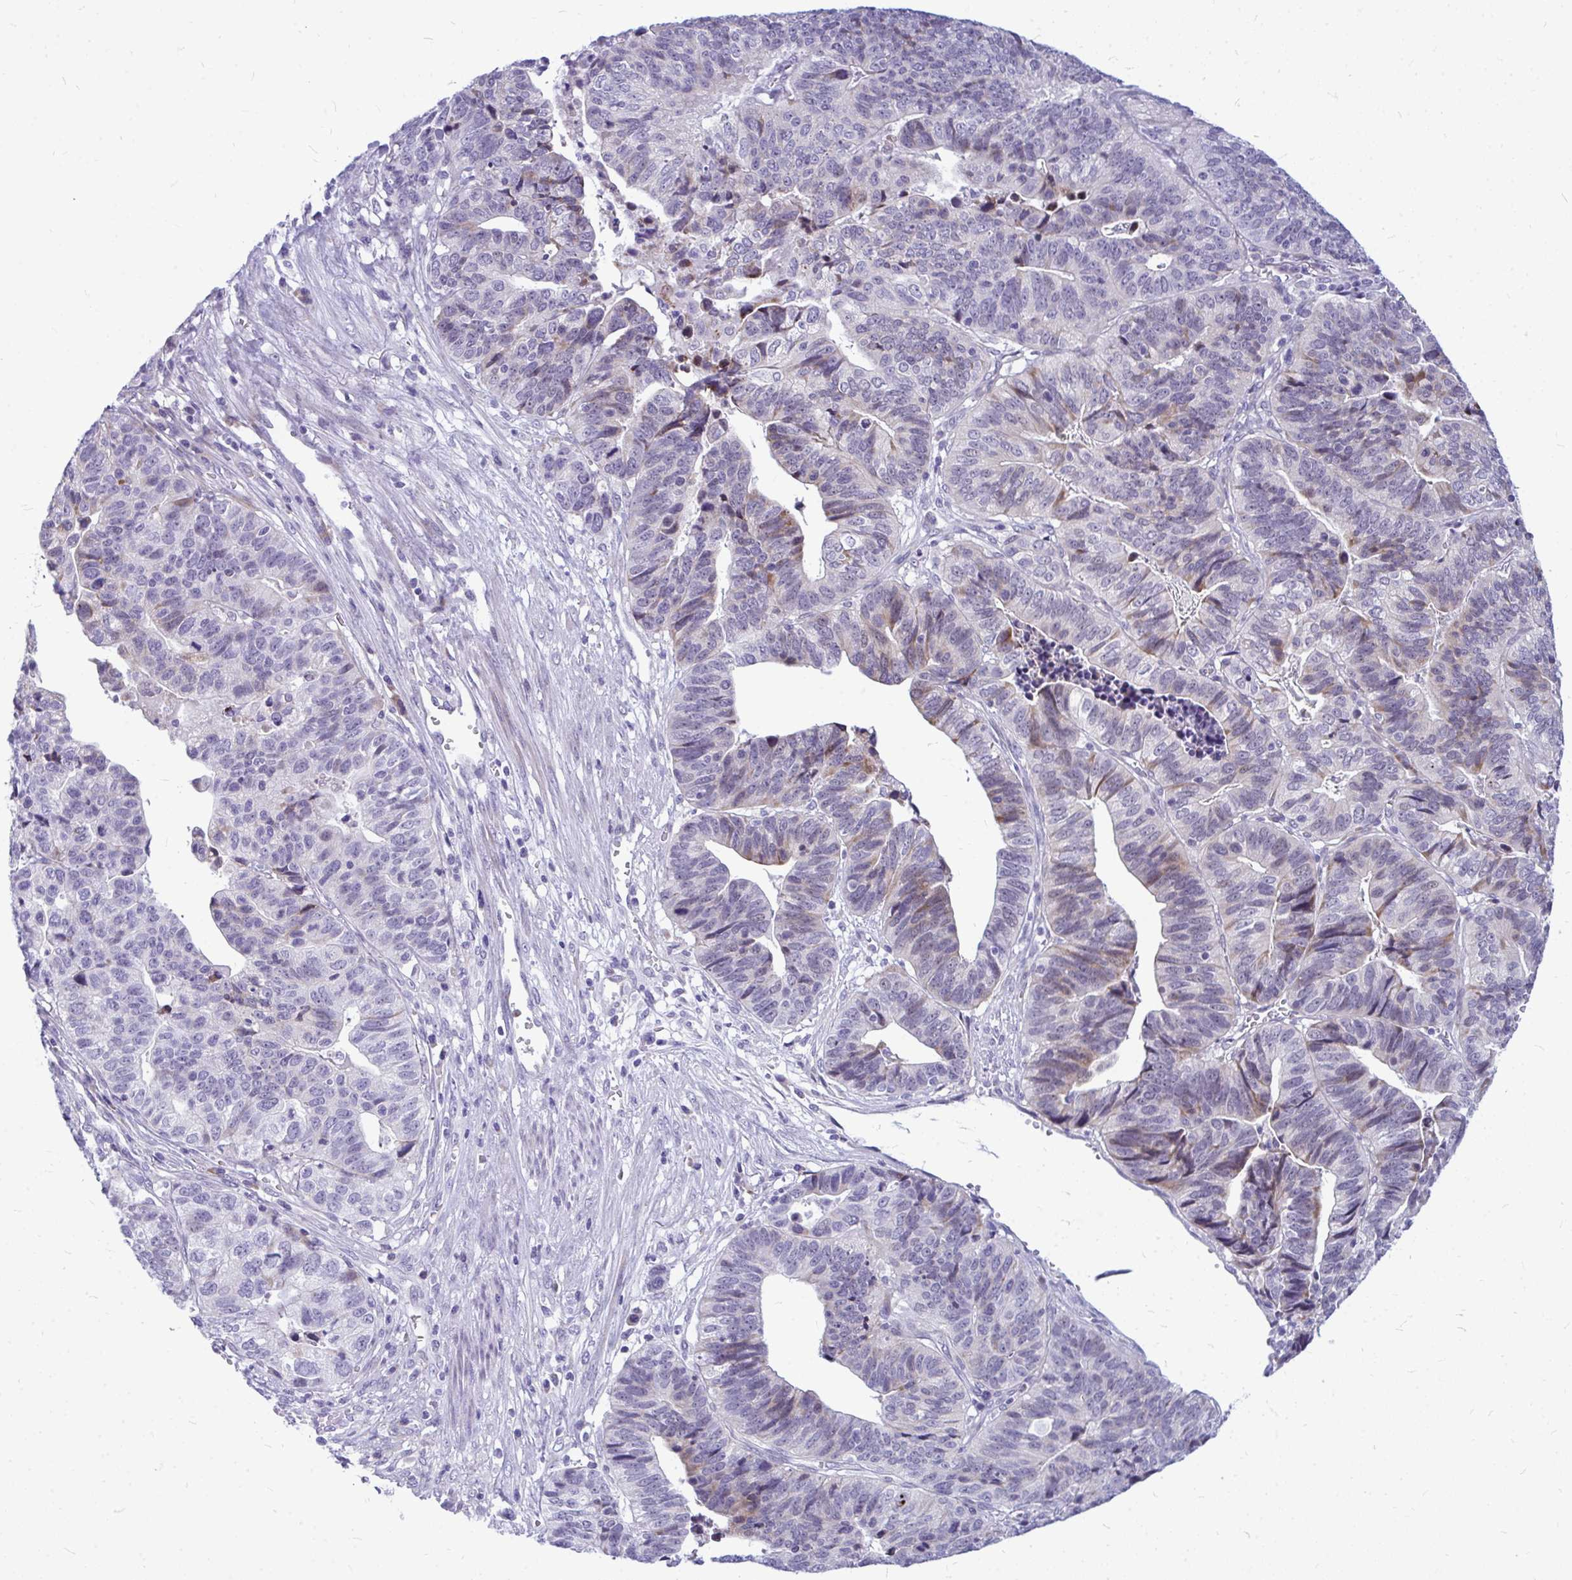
{"staining": {"intensity": "weak", "quantity": "<25%", "location": "cytoplasmic/membranous"}, "tissue": "stomach cancer", "cell_type": "Tumor cells", "image_type": "cancer", "snomed": [{"axis": "morphology", "description": "Adenocarcinoma, NOS"}, {"axis": "topography", "description": "Stomach, upper"}], "caption": "Human stomach cancer stained for a protein using immunohistochemistry (IHC) exhibits no expression in tumor cells.", "gene": "ZSCAN25", "patient": {"sex": "female", "age": 67}}